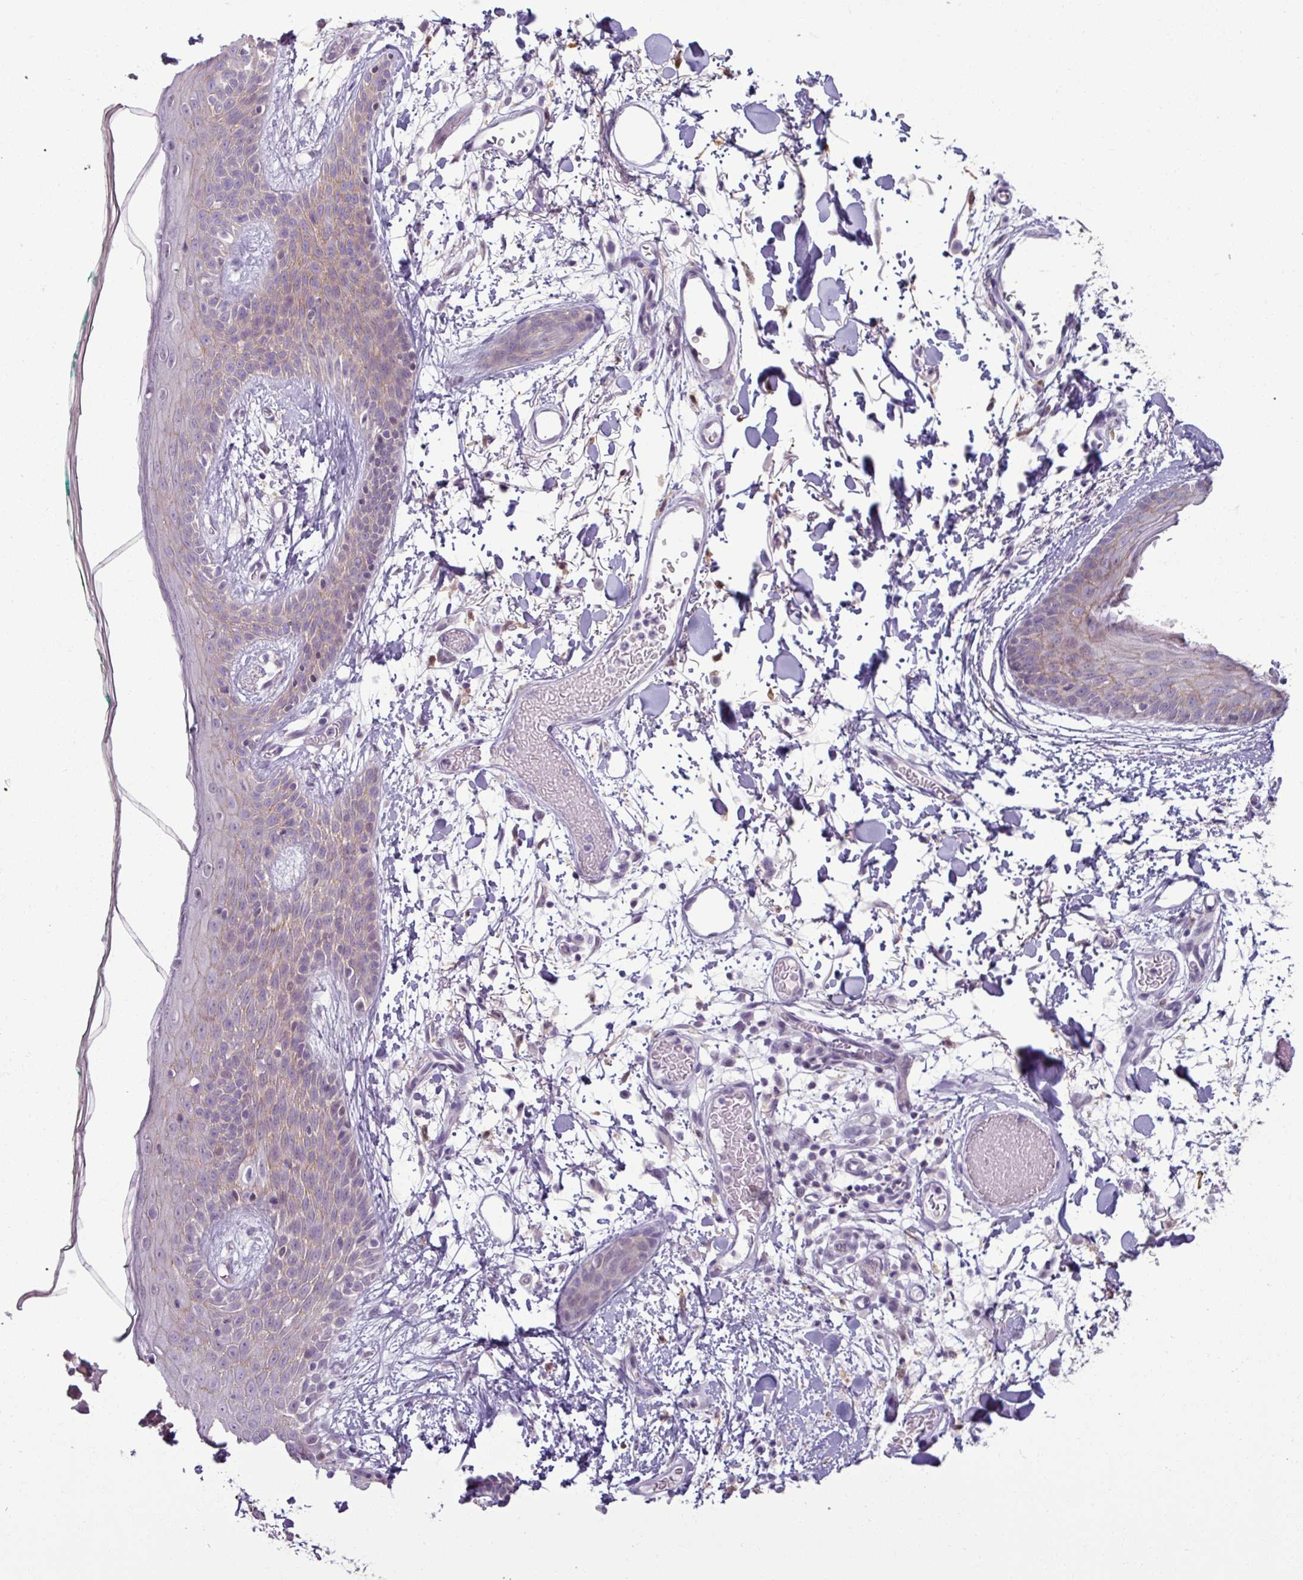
{"staining": {"intensity": "negative", "quantity": "none", "location": "none"}, "tissue": "skin", "cell_type": "Fibroblasts", "image_type": "normal", "snomed": [{"axis": "morphology", "description": "Normal tissue, NOS"}, {"axis": "topography", "description": "Skin"}], "caption": "Immunohistochemical staining of normal skin displays no significant expression in fibroblasts. (DAB immunohistochemistry, high magnification).", "gene": "PNMA6A", "patient": {"sex": "male", "age": 79}}